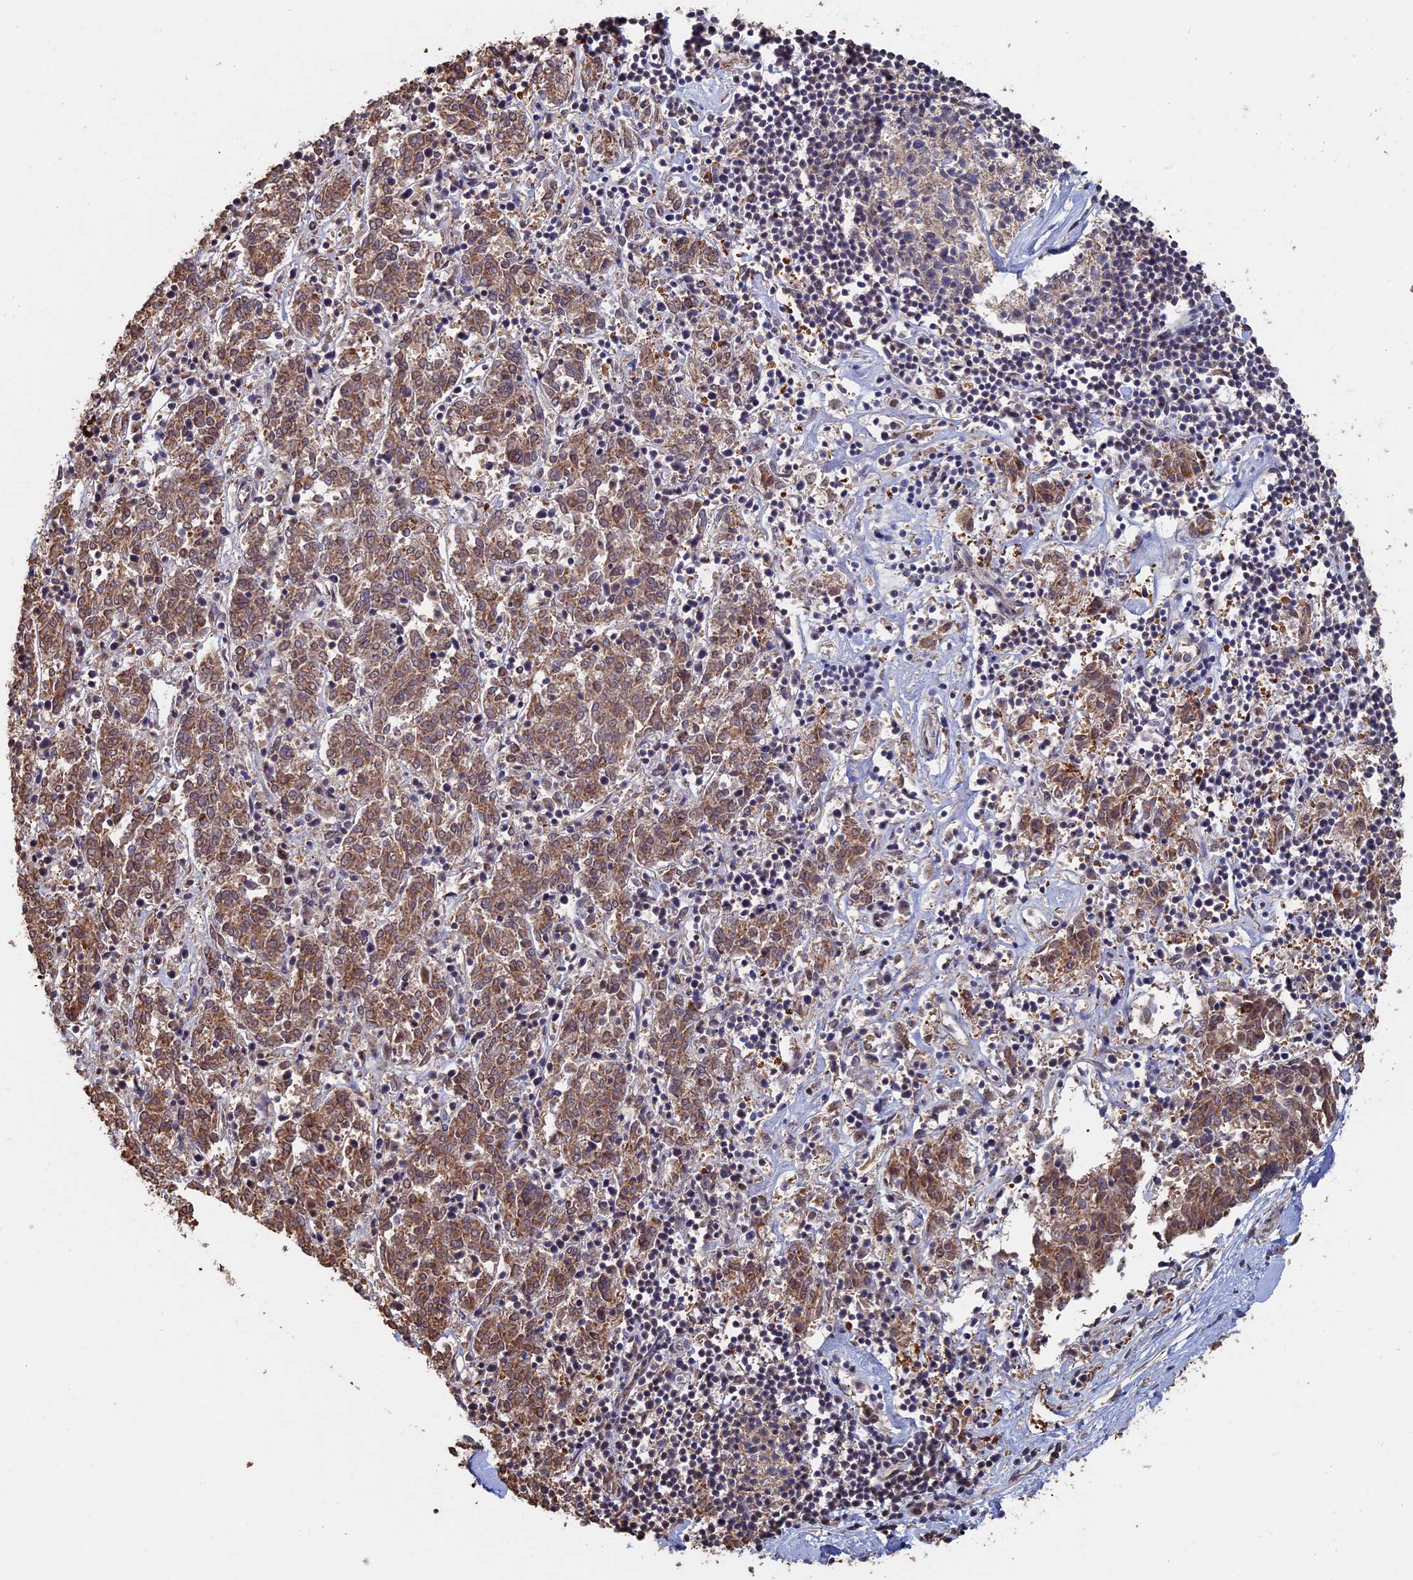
{"staining": {"intensity": "moderate", "quantity": ">75%", "location": "cytoplasmic/membranous"}, "tissue": "melanoma", "cell_type": "Tumor cells", "image_type": "cancer", "snomed": [{"axis": "morphology", "description": "Malignant melanoma, NOS"}, {"axis": "topography", "description": "Skin"}], "caption": "Protein analysis of melanoma tissue reveals moderate cytoplasmic/membranous positivity in about >75% of tumor cells. (brown staining indicates protein expression, while blue staining denotes nuclei).", "gene": "KIAA1328", "patient": {"sex": "female", "age": 72}}